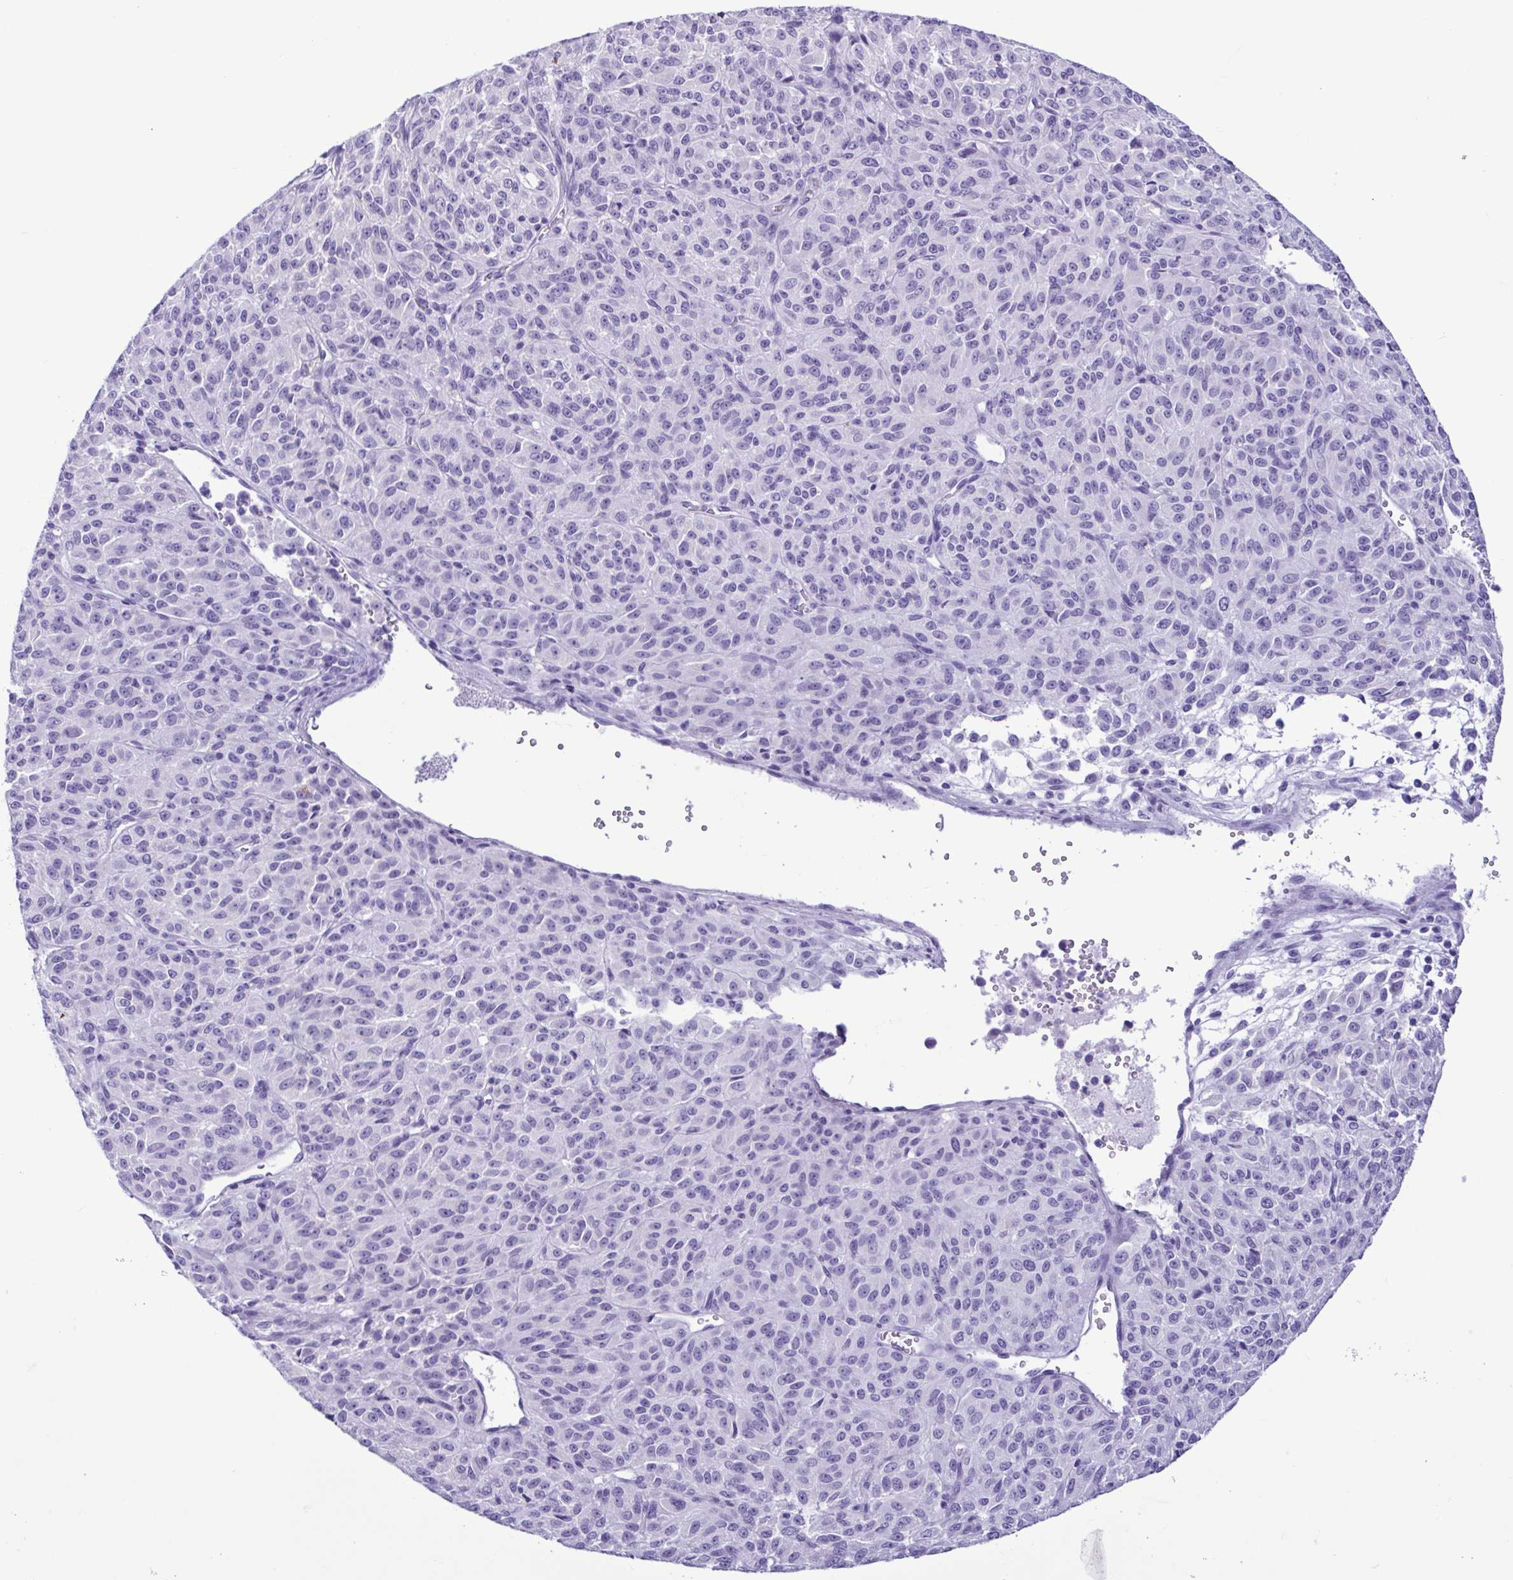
{"staining": {"intensity": "negative", "quantity": "none", "location": "none"}, "tissue": "melanoma", "cell_type": "Tumor cells", "image_type": "cancer", "snomed": [{"axis": "morphology", "description": "Malignant melanoma, Metastatic site"}, {"axis": "topography", "description": "Brain"}], "caption": "Micrograph shows no protein staining in tumor cells of melanoma tissue.", "gene": "SPATA16", "patient": {"sex": "female", "age": 56}}